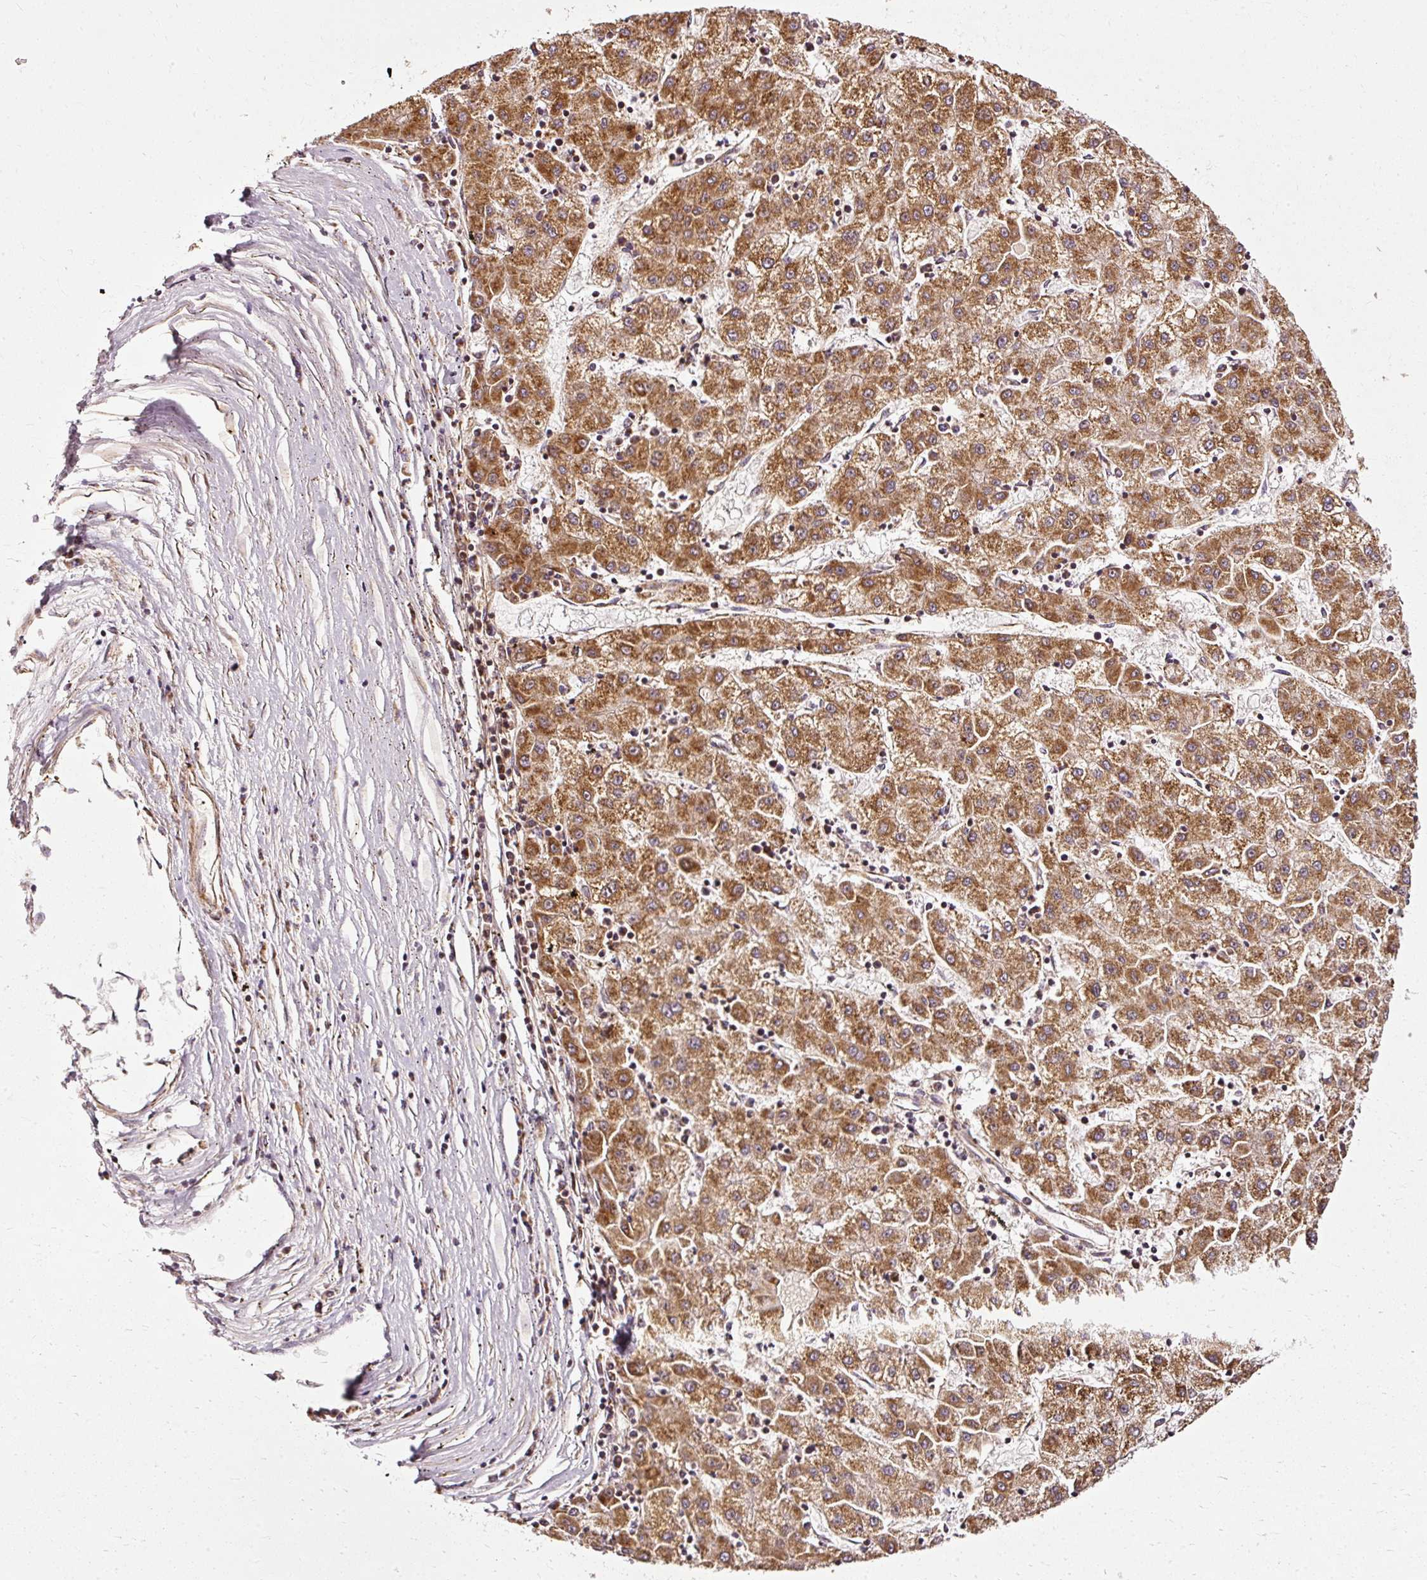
{"staining": {"intensity": "strong", "quantity": ">75%", "location": "cytoplasmic/membranous"}, "tissue": "liver cancer", "cell_type": "Tumor cells", "image_type": "cancer", "snomed": [{"axis": "morphology", "description": "Carcinoma, Hepatocellular, NOS"}, {"axis": "topography", "description": "Liver"}], "caption": "Protein staining by immunohistochemistry reveals strong cytoplasmic/membranous expression in about >75% of tumor cells in liver cancer (hepatocellular carcinoma).", "gene": "ISCU", "patient": {"sex": "male", "age": 72}}